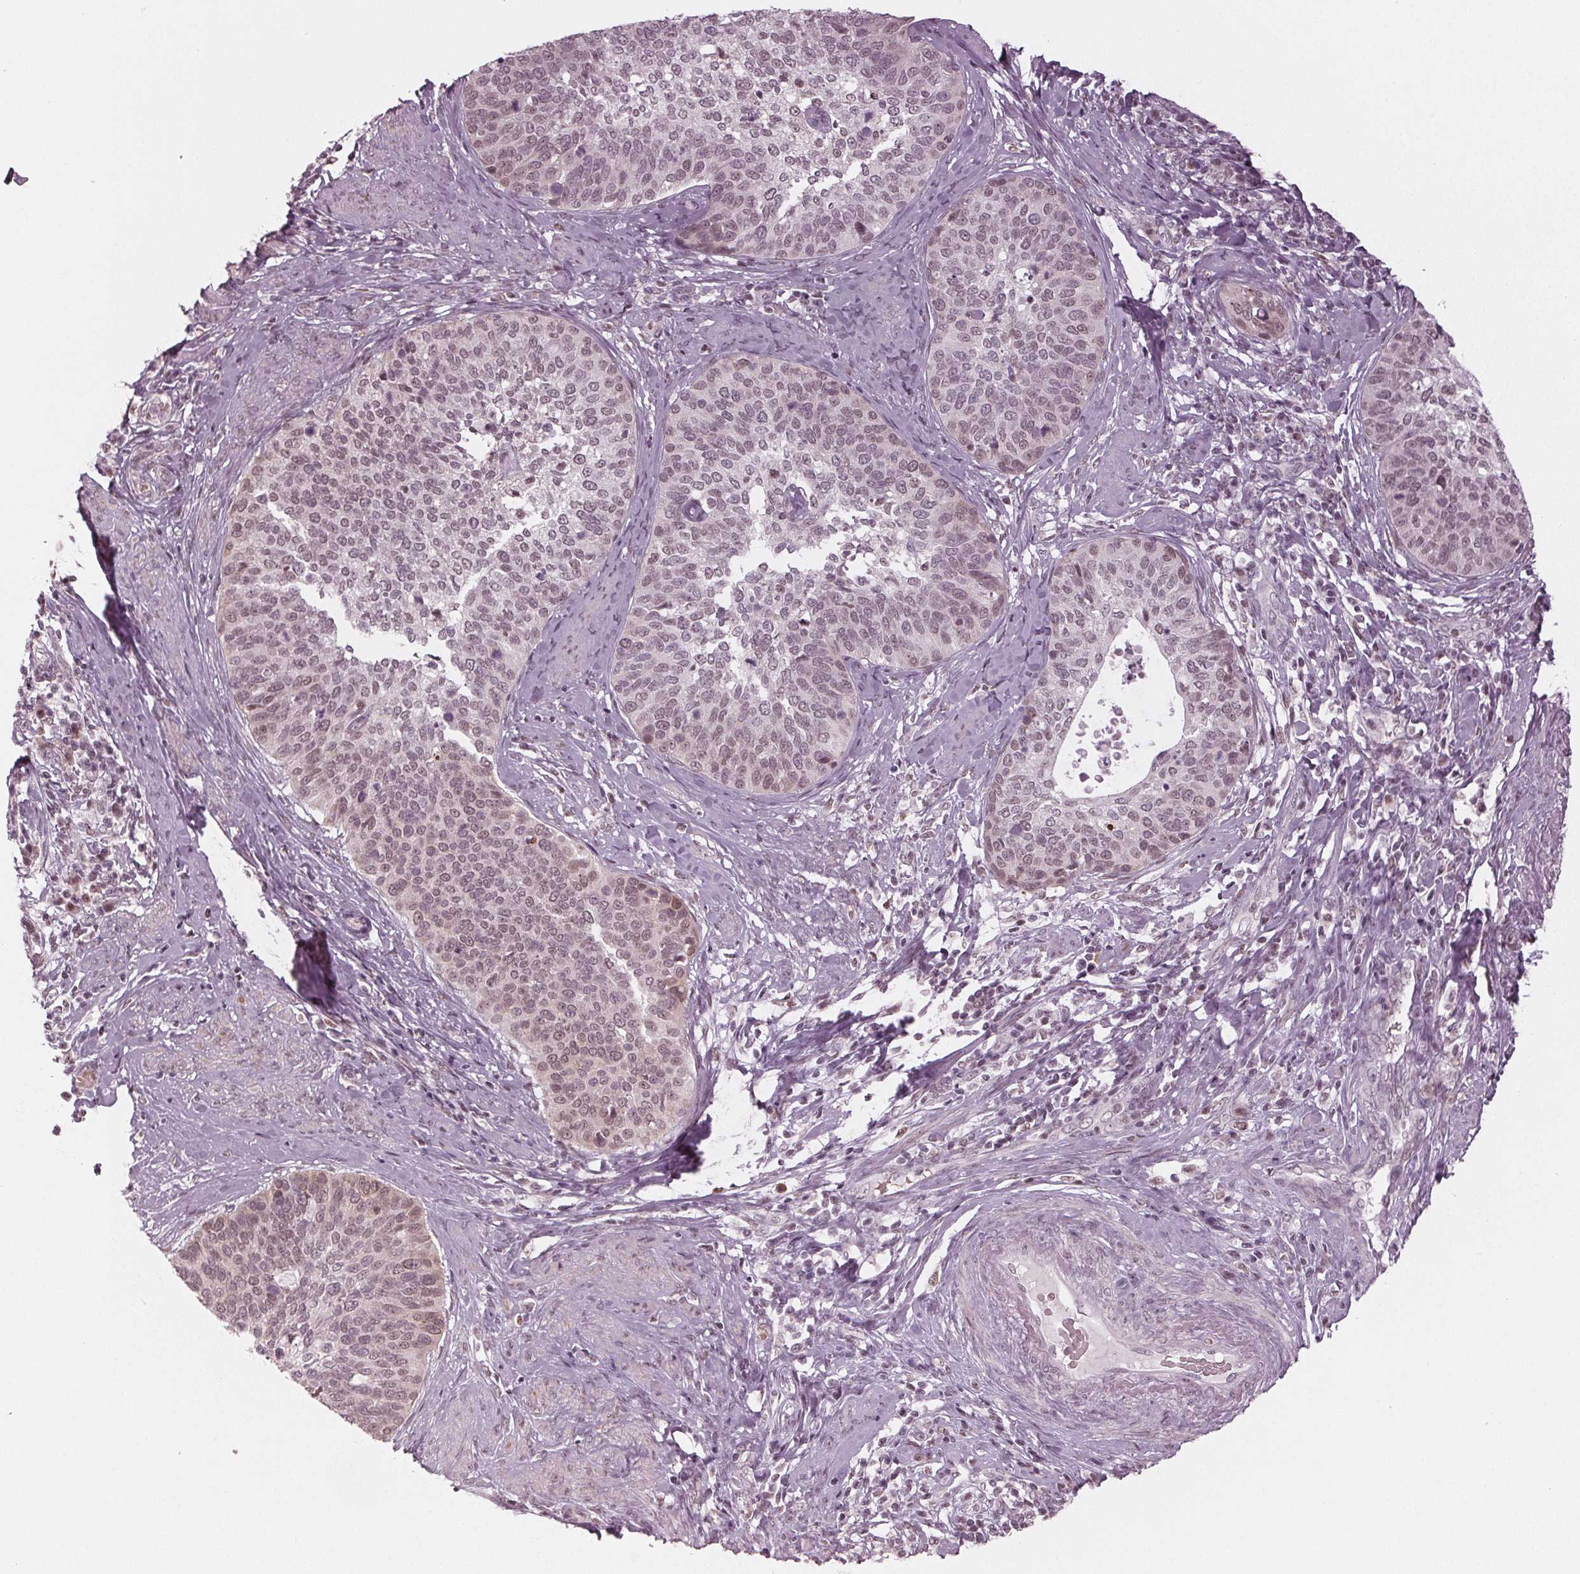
{"staining": {"intensity": "weak", "quantity": "25%-75%", "location": "nuclear"}, "tissue": "cervical cancer", "cell_type": "Tumor cells", "image_type": "cancer", "snomed": [{"axis": "morphology", "description": "Squamous cell carcinoma, NOS"}, {"axis": "topography", "description": "Cervix"}], "caption": "Immunohistochemistry (IHC) (DAB (3,3'-diaminobenzidine)) staining of human cervical squamous cell carcinoma demonstrates weak nuclear protein expression in about 25%-75% of tumor cells.", "gene": "DNMT3L", "patient": {"sex": "female", "age": 69}}